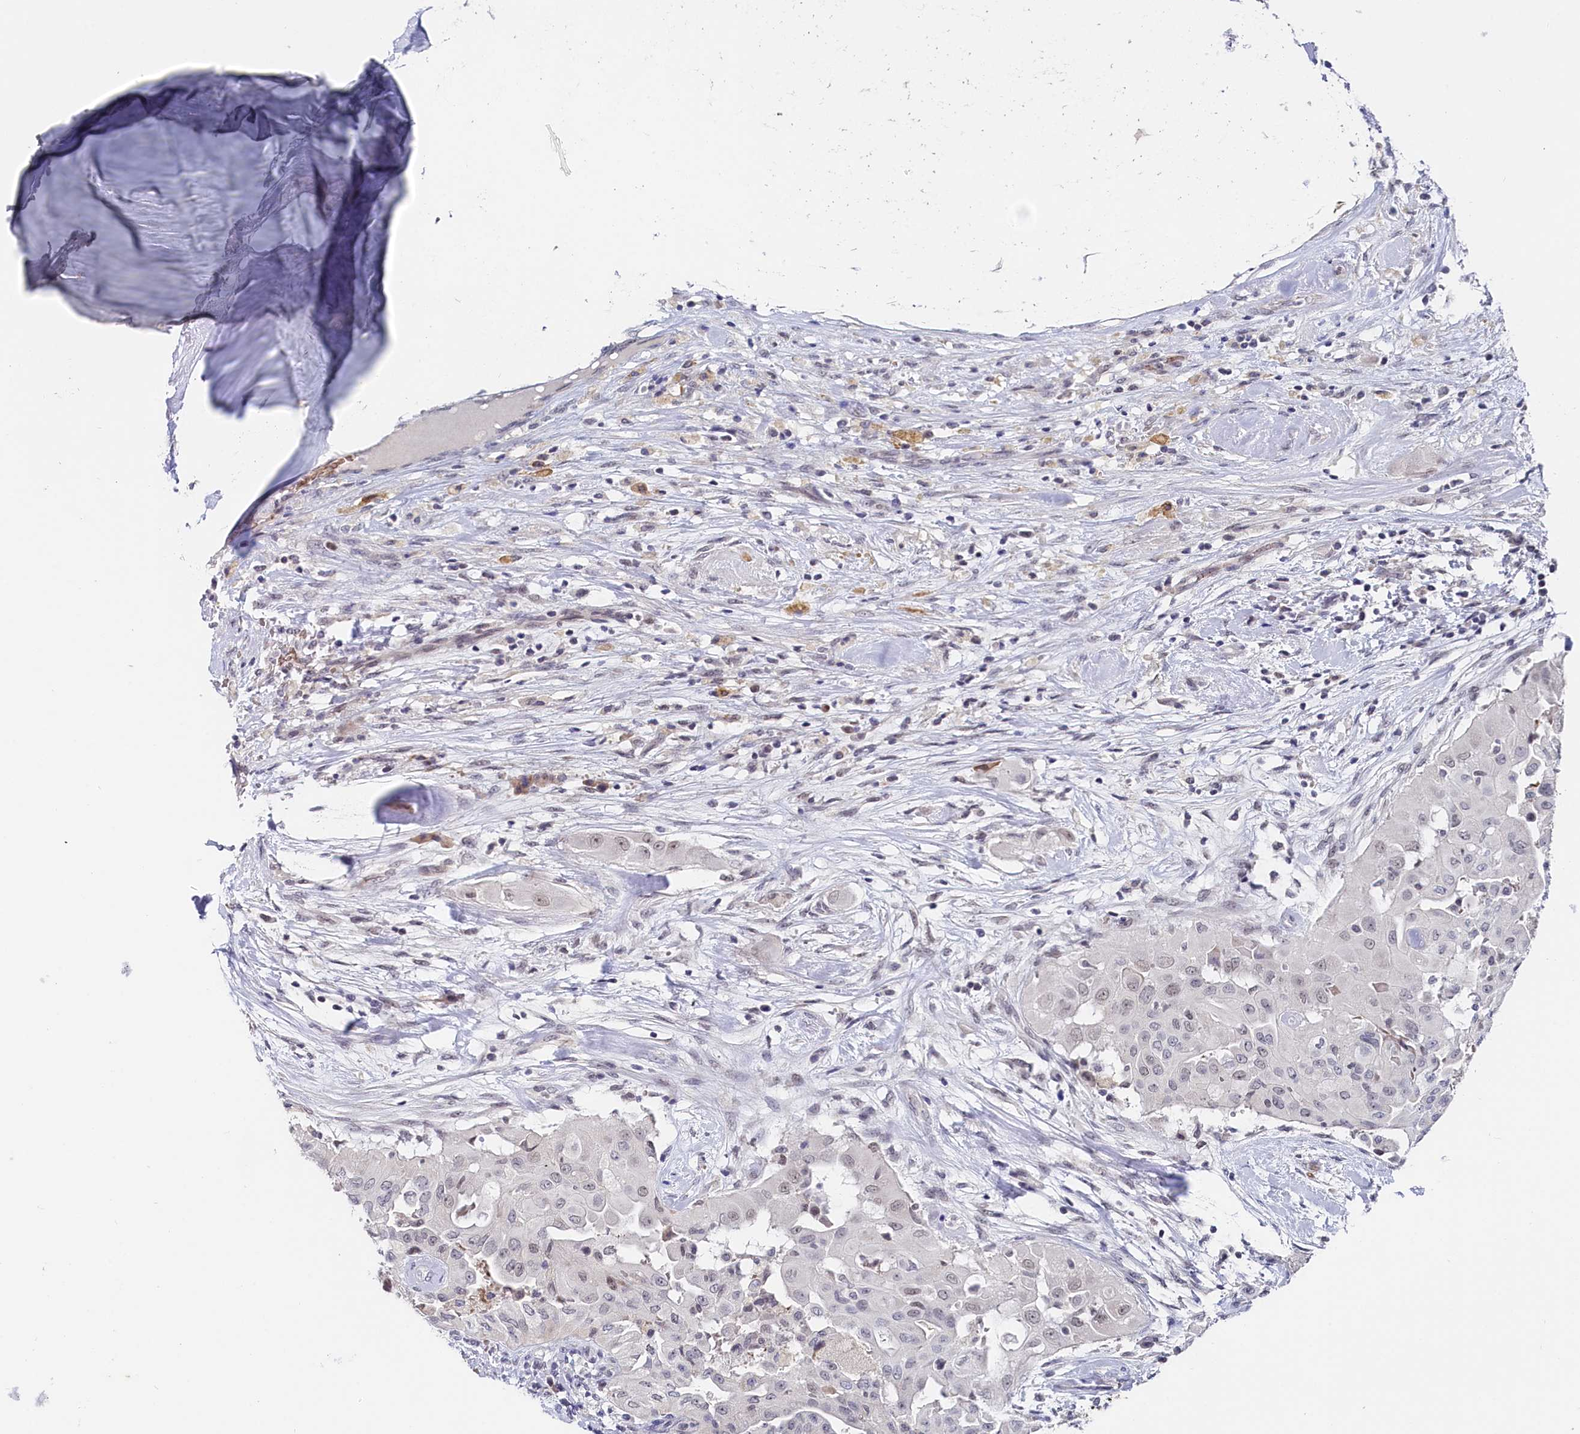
{"staining": {"intensity": "negative", "quantity": "none", "location": "none"}, "tissue": "thyroid cancer", "cell_type": "Tumor cells", "image_type": "cancer", "snomed": [{"axis": "morphology", "description": "Papillary adenocarcinoma, NOS"}, {"axis": "topography", "description": "Thyroid gland"}], "caption": "The histopathology image shows no significant expression in tumor cells of papillary adenocarcinoma (thyroid).", "gene": "TIGD4", "patient": {"sex": "female", "age": 59}}